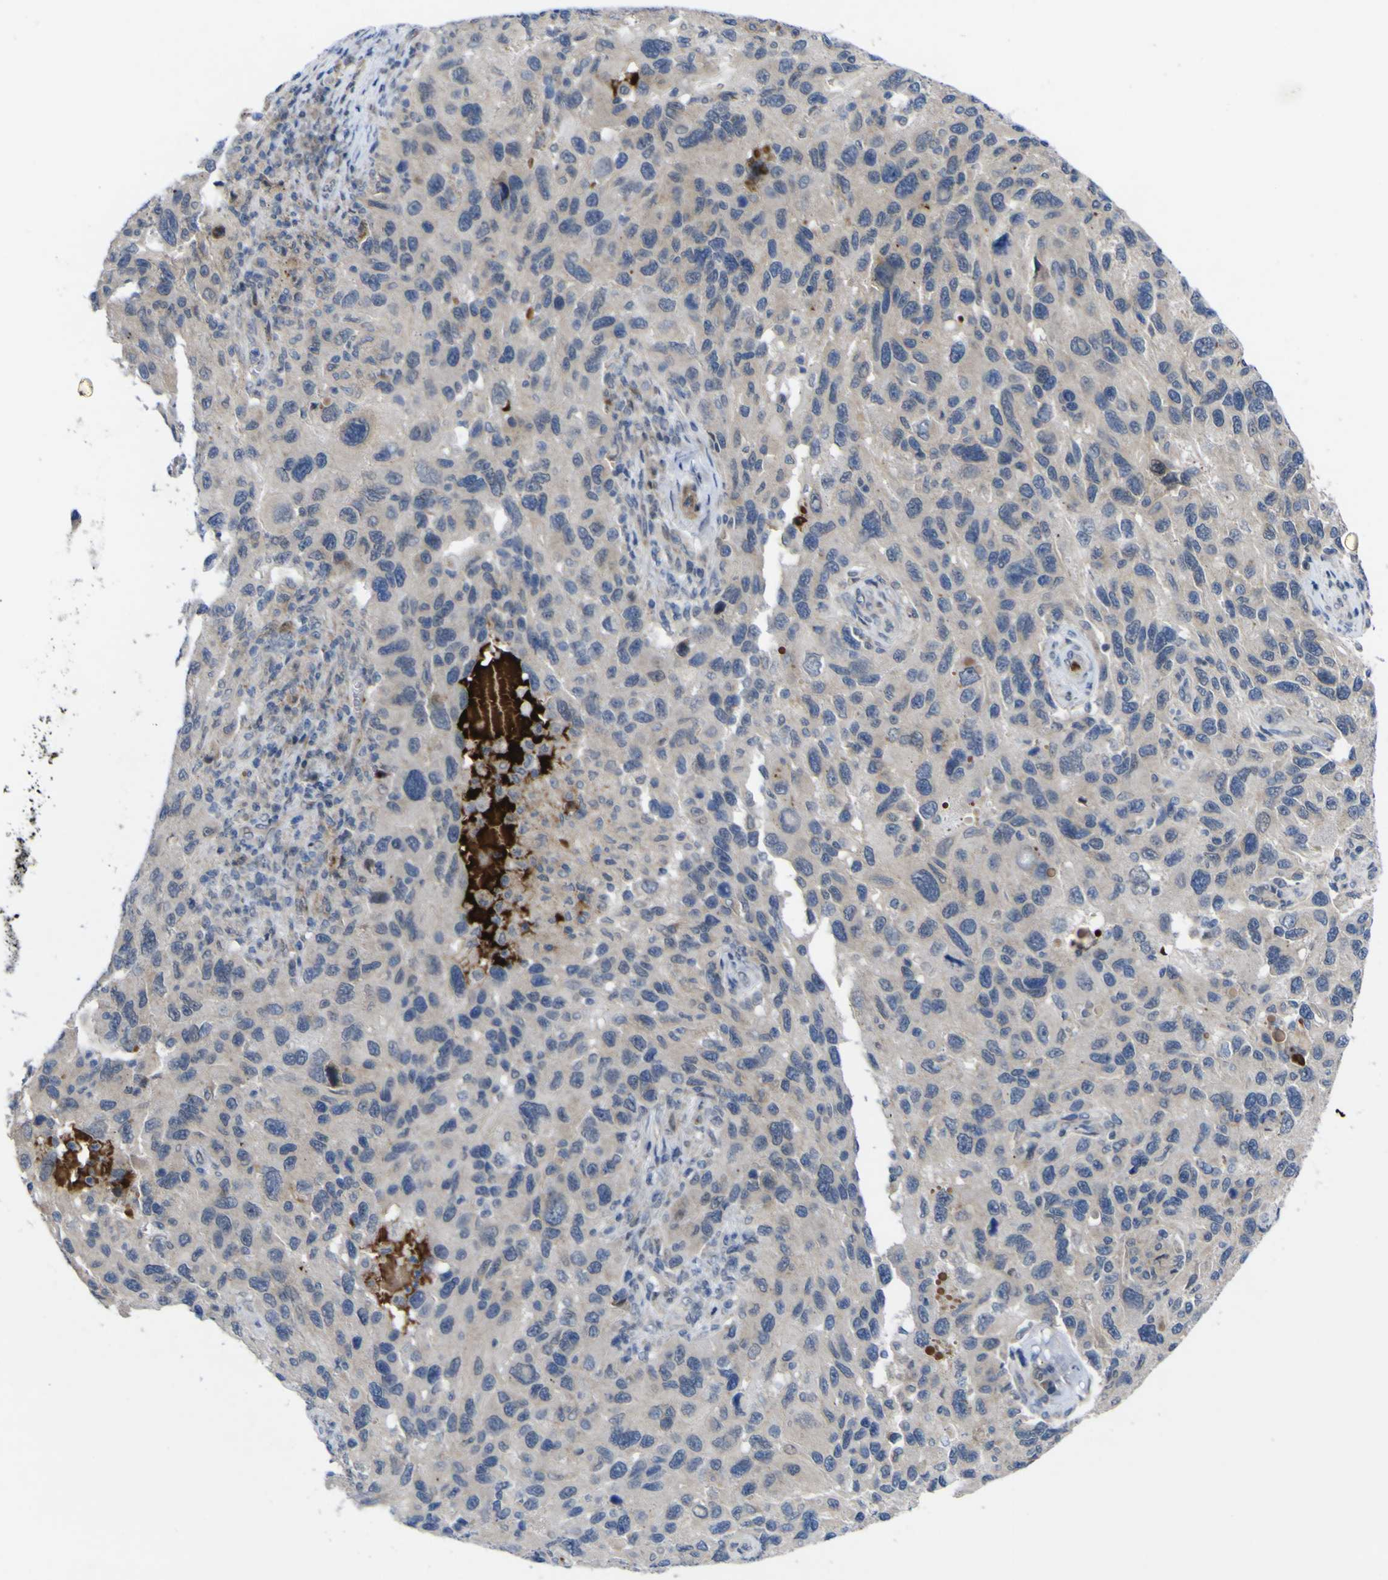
{"staining": {"intensity": "negative", "quantity": "none", "location": "none"}, "tissue": "melanoma", "cell_type": "Tumor cells", "image_type": "cancer", "snomed": [{"axis": "morphology", "description": "Malignant melanoma, NOS"}, {"axis": "topography", "description": "Skin"}], "caption": "Immunohistochemical staining of malignant melanoma reveals no significant expression in tumor cells. The staining was performed using DAB (3,3'-diaminobenzidine) to visualize the protein expression in brown, while the nuclei were stained in blue with hematoxylin (Magnification: 20x).", "gene": "NAV1", "patient": {"sex": "male", "age": 53}}